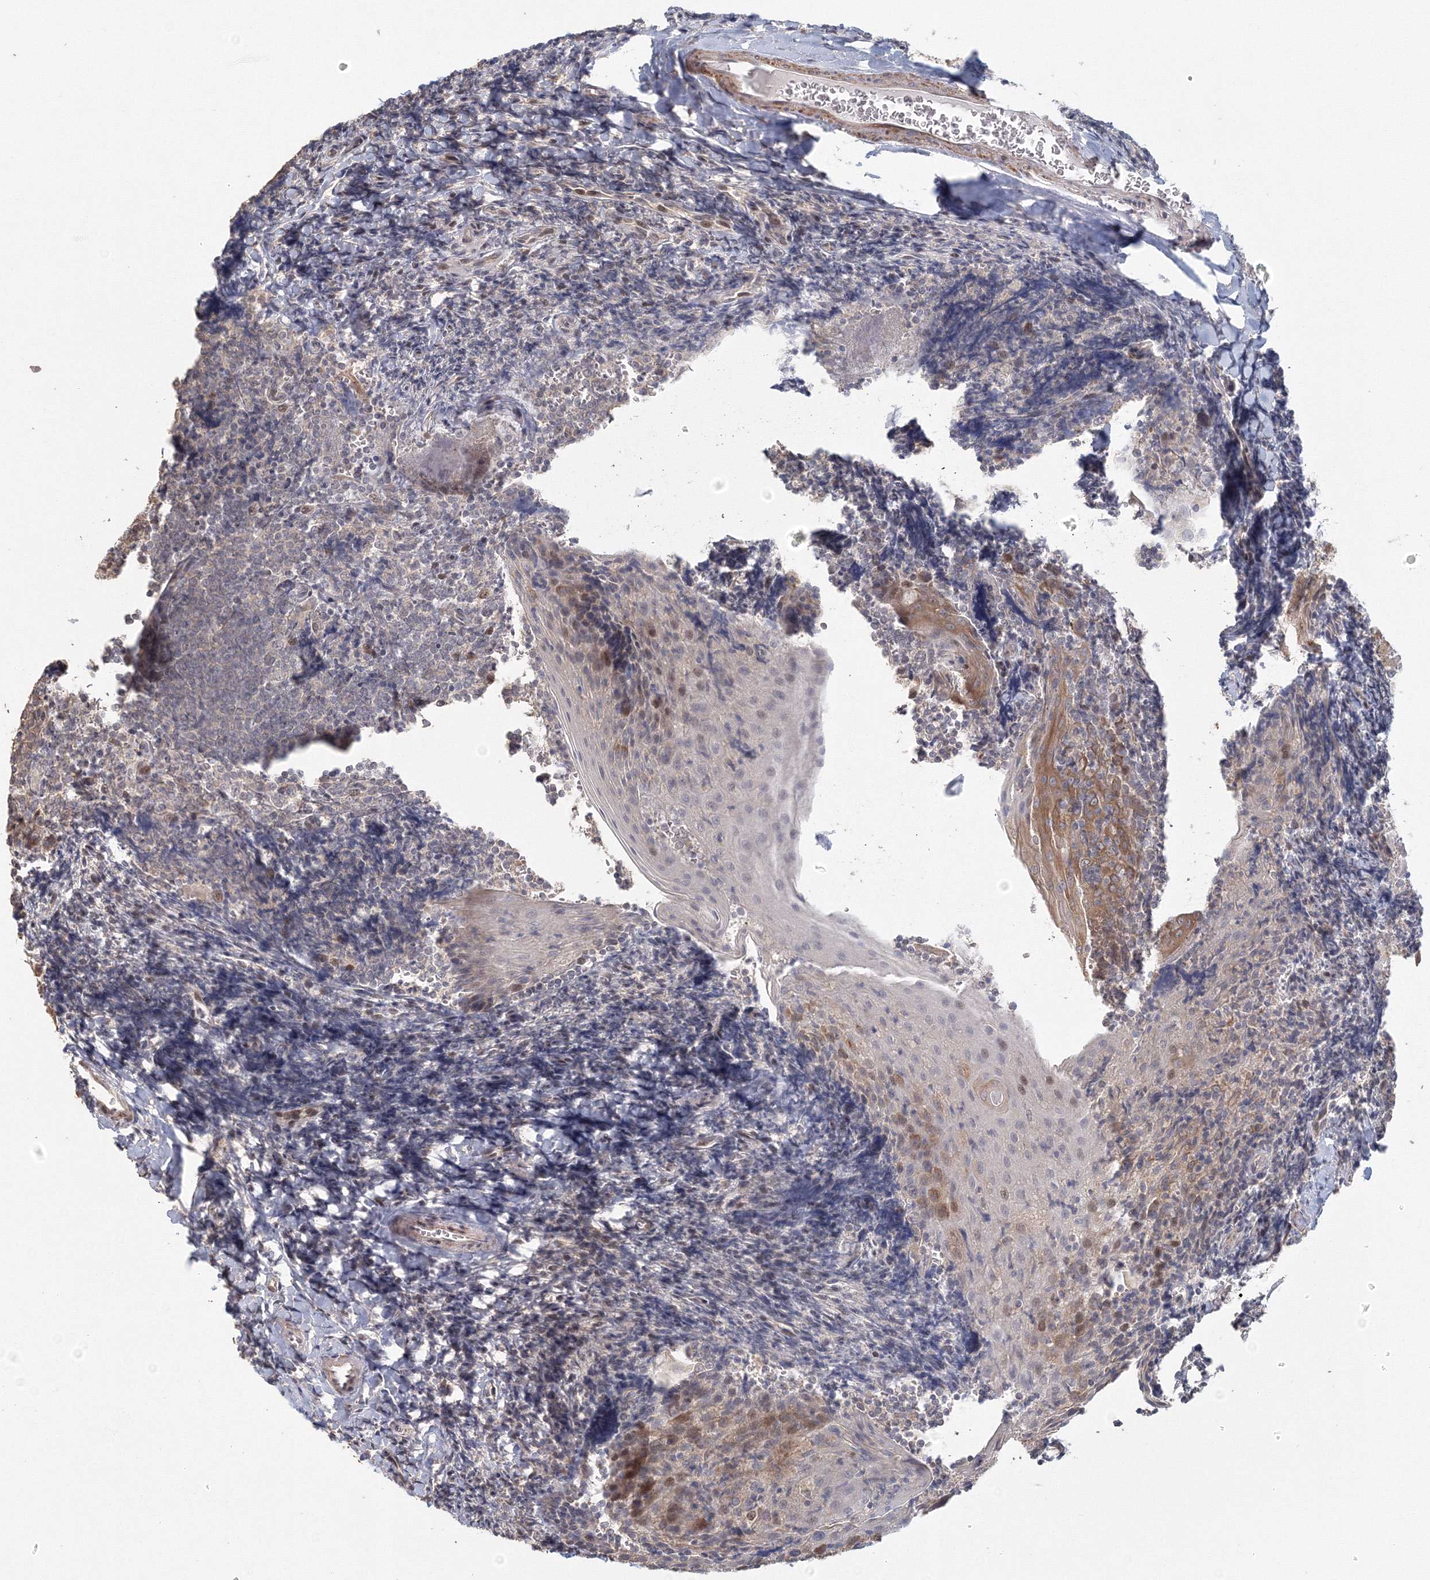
{"staining": {"intensity": "negative", "quantity": "none", "location": "none"}, "tissue": "tonsil", "cell_type": "Germinal center cells", "image_type": "normal", "snomed": [{"axis": "morphology", "description": "Normal tissue, NOS"}, {"axis": "topography", "description": "Tonsil"}], "caption": "Immunohistochemistry micrograph of unremarkable tonsil stained for a protein (brown), which exhibits no staining in germinal center cells. (DAB immunohistochemistry (IHC) with hematoxylin counter stain).", "gene": "TACC2", "patient": {"sex": "male", "age": 27}}